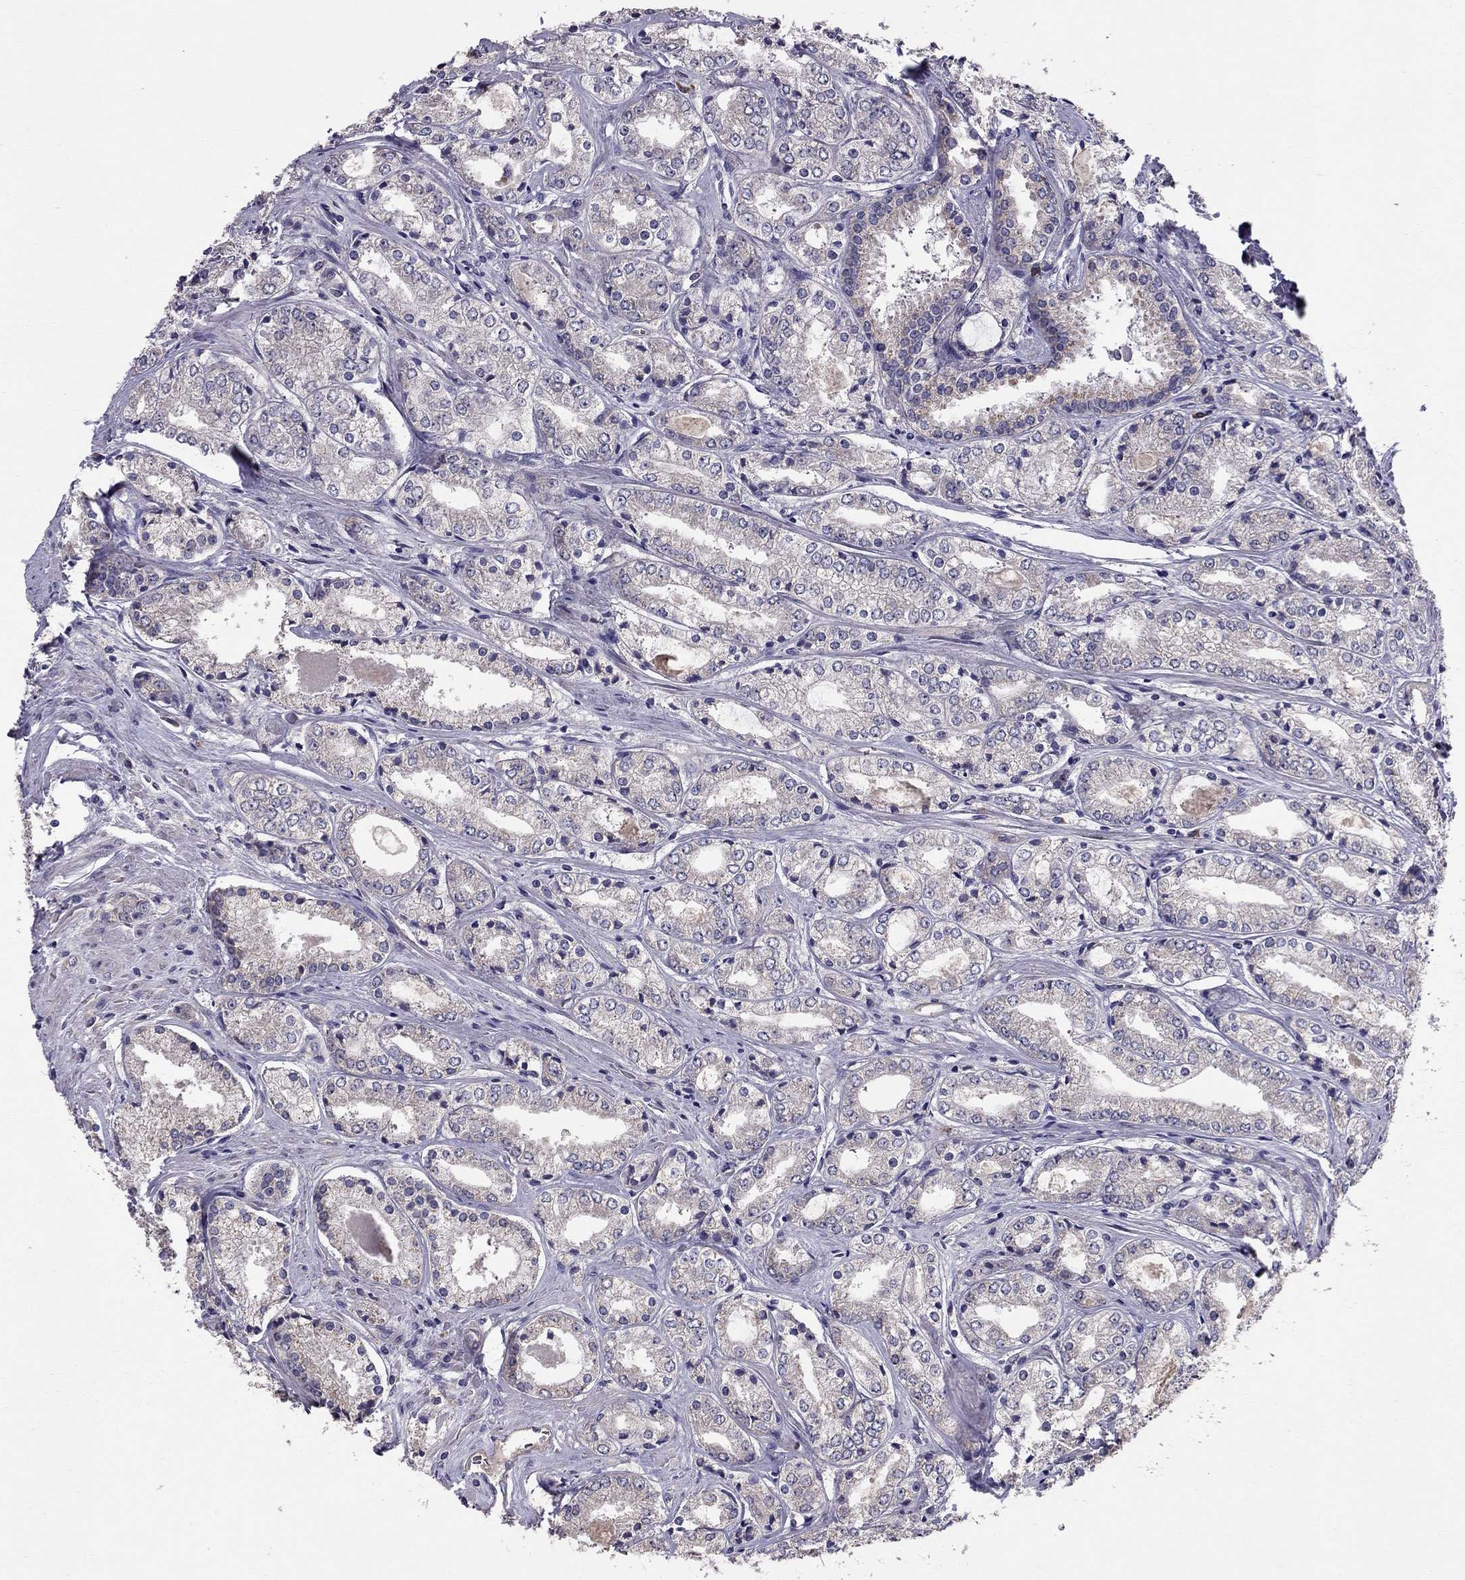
{"staining": {"intensity": "weak", "quantity": "<25%", "location": "cytoplasmic/membranous"}, "tissue": "prostate cancer", "cell_type": "Tumor cells", "image_type": "cancer", "snomed": [{"axis": "morphology", "description": "Adenocarcinoma, NOS"}, {"axis": "topography", "description": "Prostate"}], "caption": "Tumor cells show no significant expression in prostate cancer.", "gene": "PIK3CG", "patient": {"sex": "male", "age": 72}}